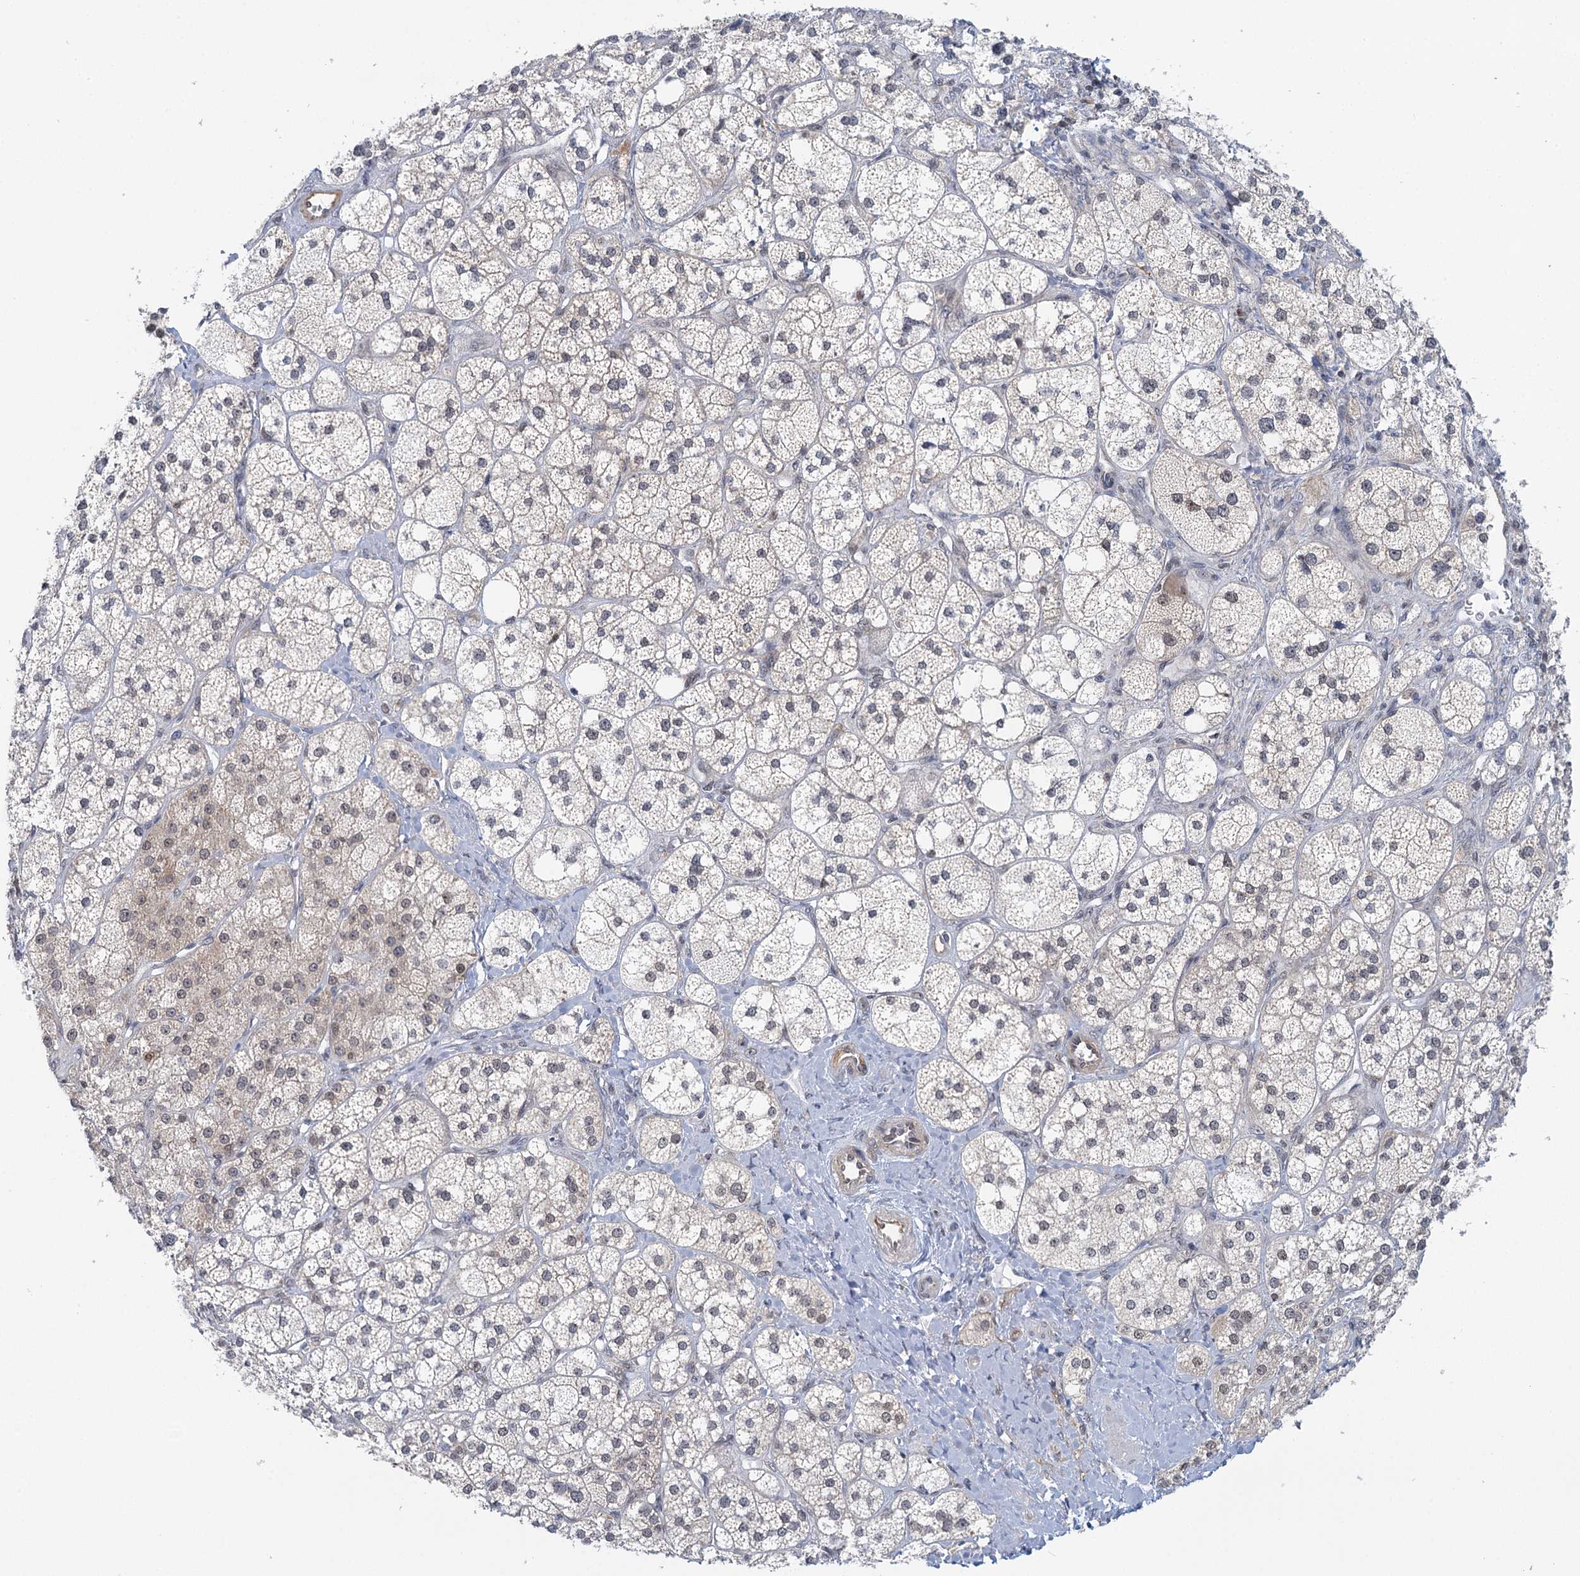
{"staining": {"intensity": "strong", "quantity": "25%-75%", "location": "cytoplasmic/membranous,nuclear"}, "tissue": "adrenal gland", "cell_type": "Glandular cells", "image_type": "normal", "snomed": [{"axis": "morphology", "description": "Normal tissue, NOS"}, {"axis": "topography", "description": "Adrenal gland"}], "caption": "Glandular cells display high levels of strong cytoplasmic/membranous,nuclear positivity in about 25%-75% of cells in benign adrenal gland.", "gene": "GPATCH11", "patient": {"sex": "male", "age": 61}}